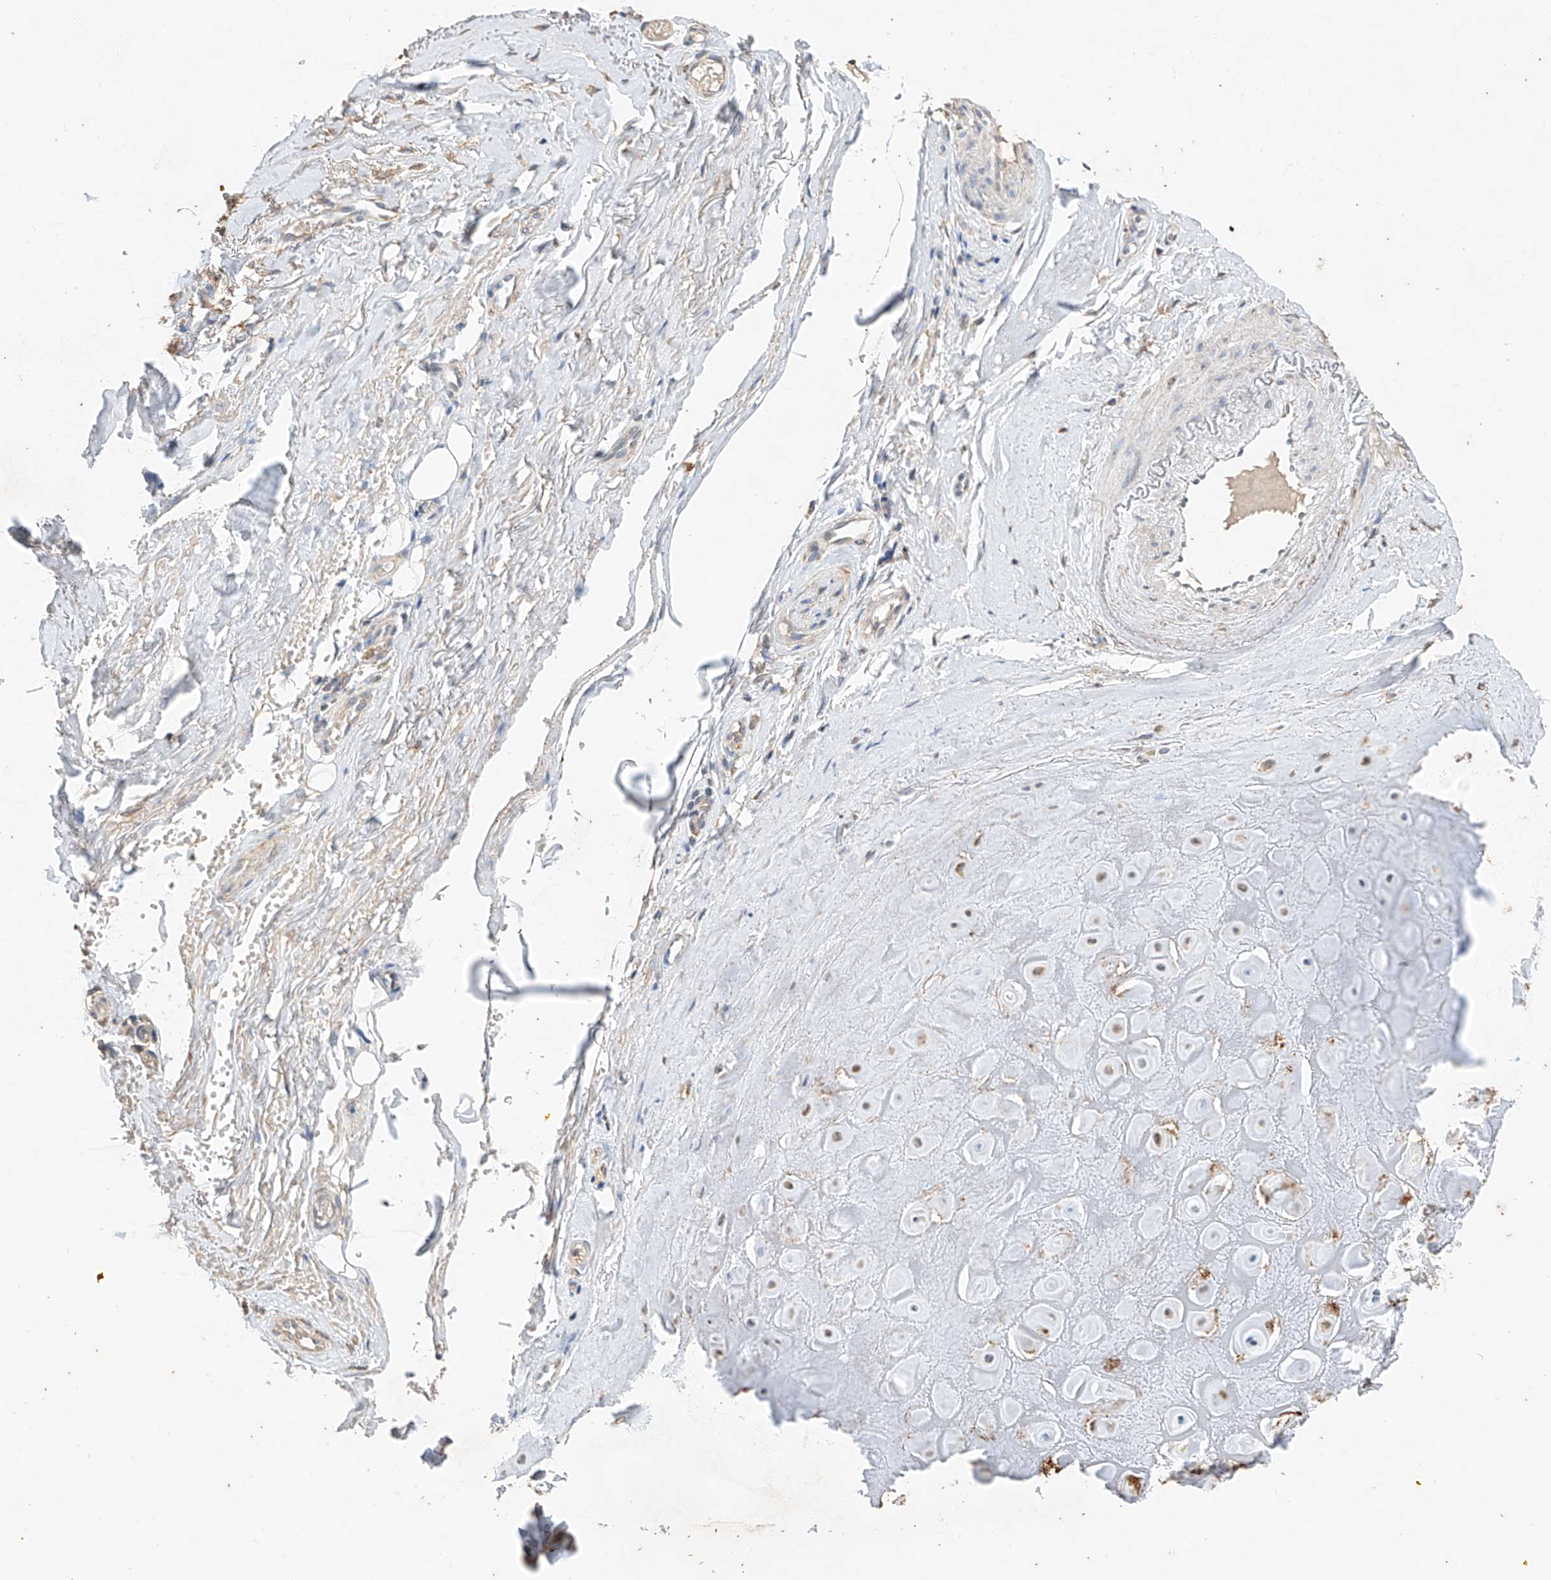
{"staining": {"intensity": "negative", "quantity": "none", "location": "none"}, "tissue": "adipose tissue", "cell_type": "Adipocytes", "image_type": "normal", "snomed": [{"axis": "morphology", "description": "Normal tissue, NOS"}, {"axis": "morphology", "description": "Basal cell carcinoma"}, {"axis": "topography", "description": "Skin"}], "caption": "Micrograph shows no protein expression in adipocytes of unremarkable adipose tissue. (Brightfield microscopy of DAB (3,3'-diaminobenzidine) immunohistochemistry at high magnification).", "gene": "CERS4", "patient": {"sex": "female", "age": 89}}